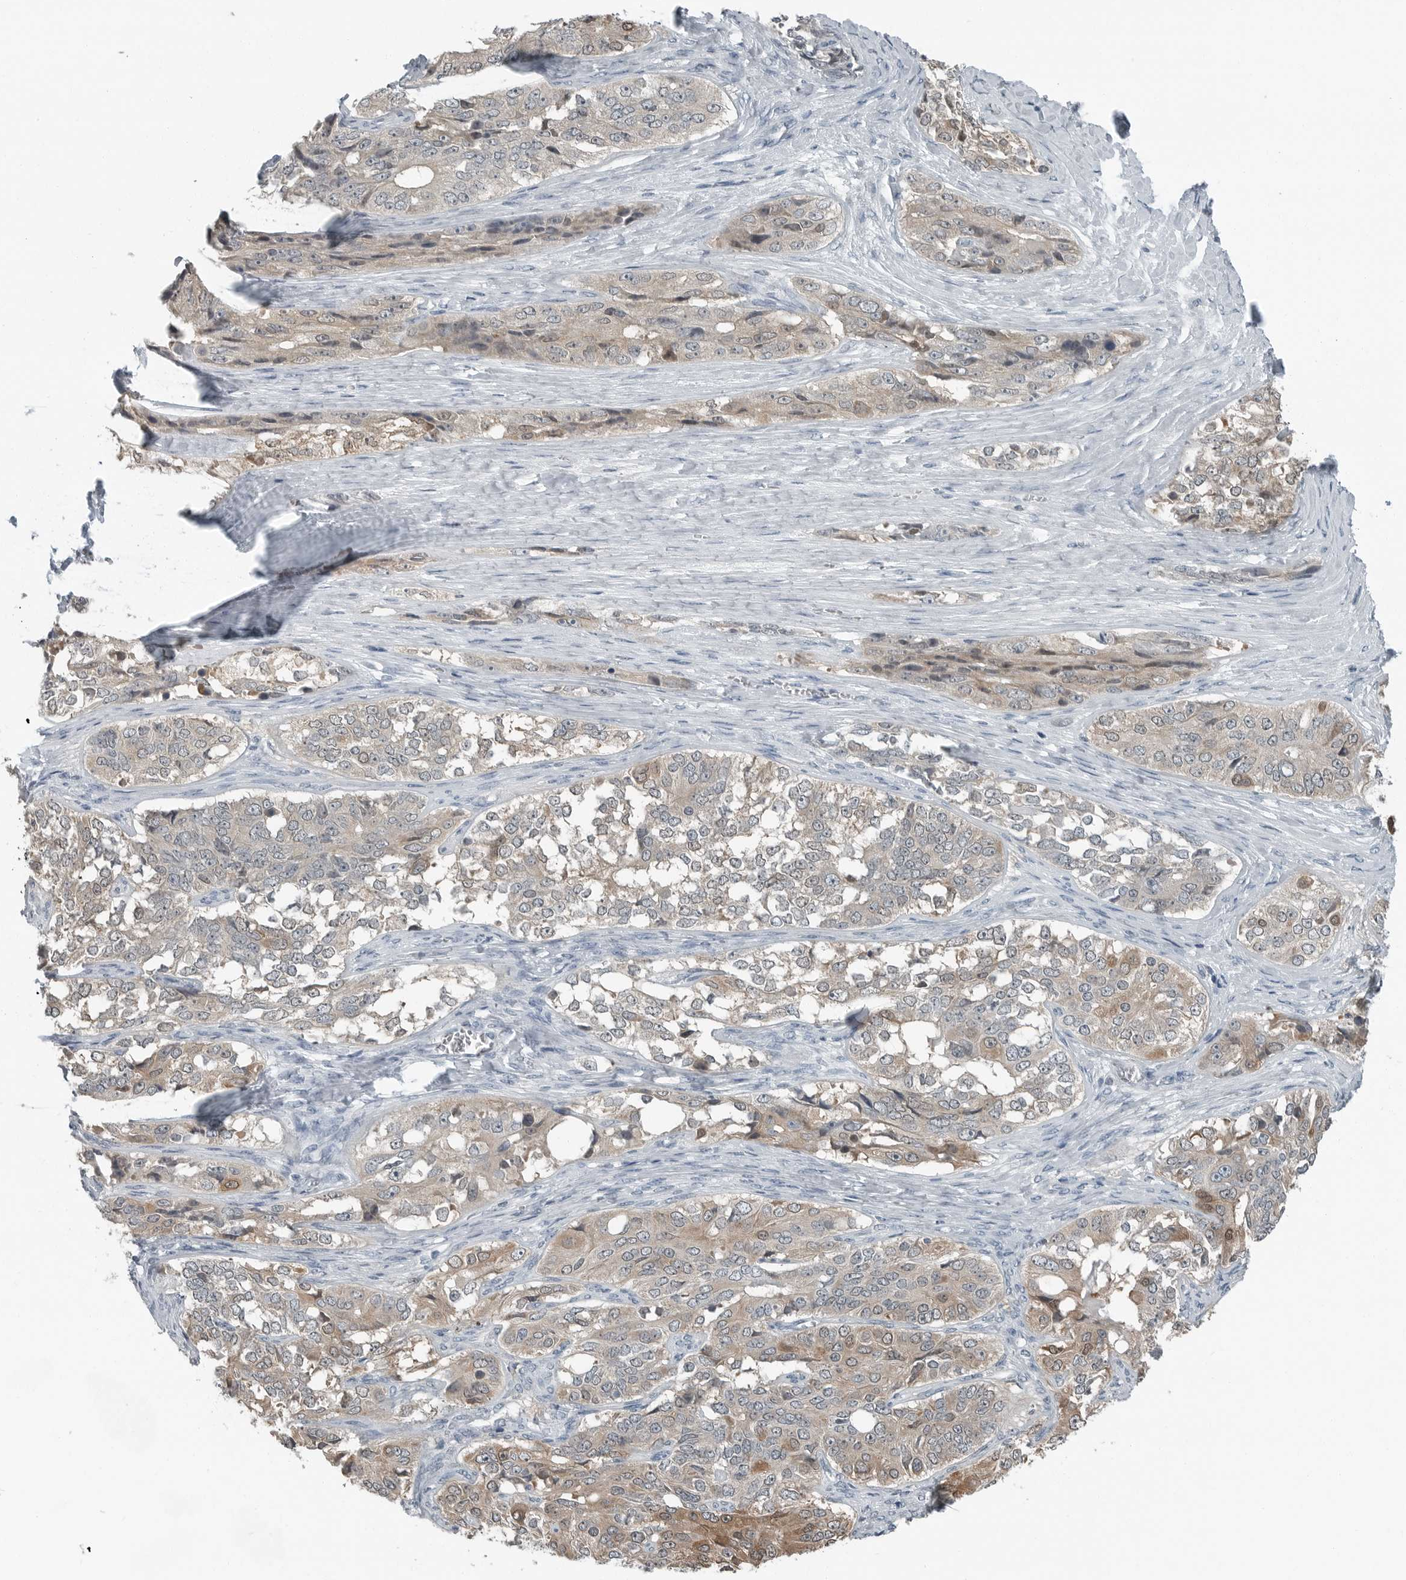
{"staining": {"intensity": "weak", "quantity": ">75%", "location": "cytoplasmic/membranous"}, "tissue": "ovarian cancer", "cell_type": "Tumor cells", "image_type": "cancer", "snomed": [{"axis": "morphology", "description": "Carcinoma, endometroid"}, {"axis": "topography", "description": "Ovary"}], "caption": "The immunohistochemical stain labels weak cytoplasmic/membranous expression in tumor cells of ovarian cancer (endometroid carcinoma) tissue. Immunohistochemistry (ihc) stains the protein of interest in brown and the nuclei are stained blue.", "gene": "KYAT1", "patient": {"sex": "female", "age": 51}}